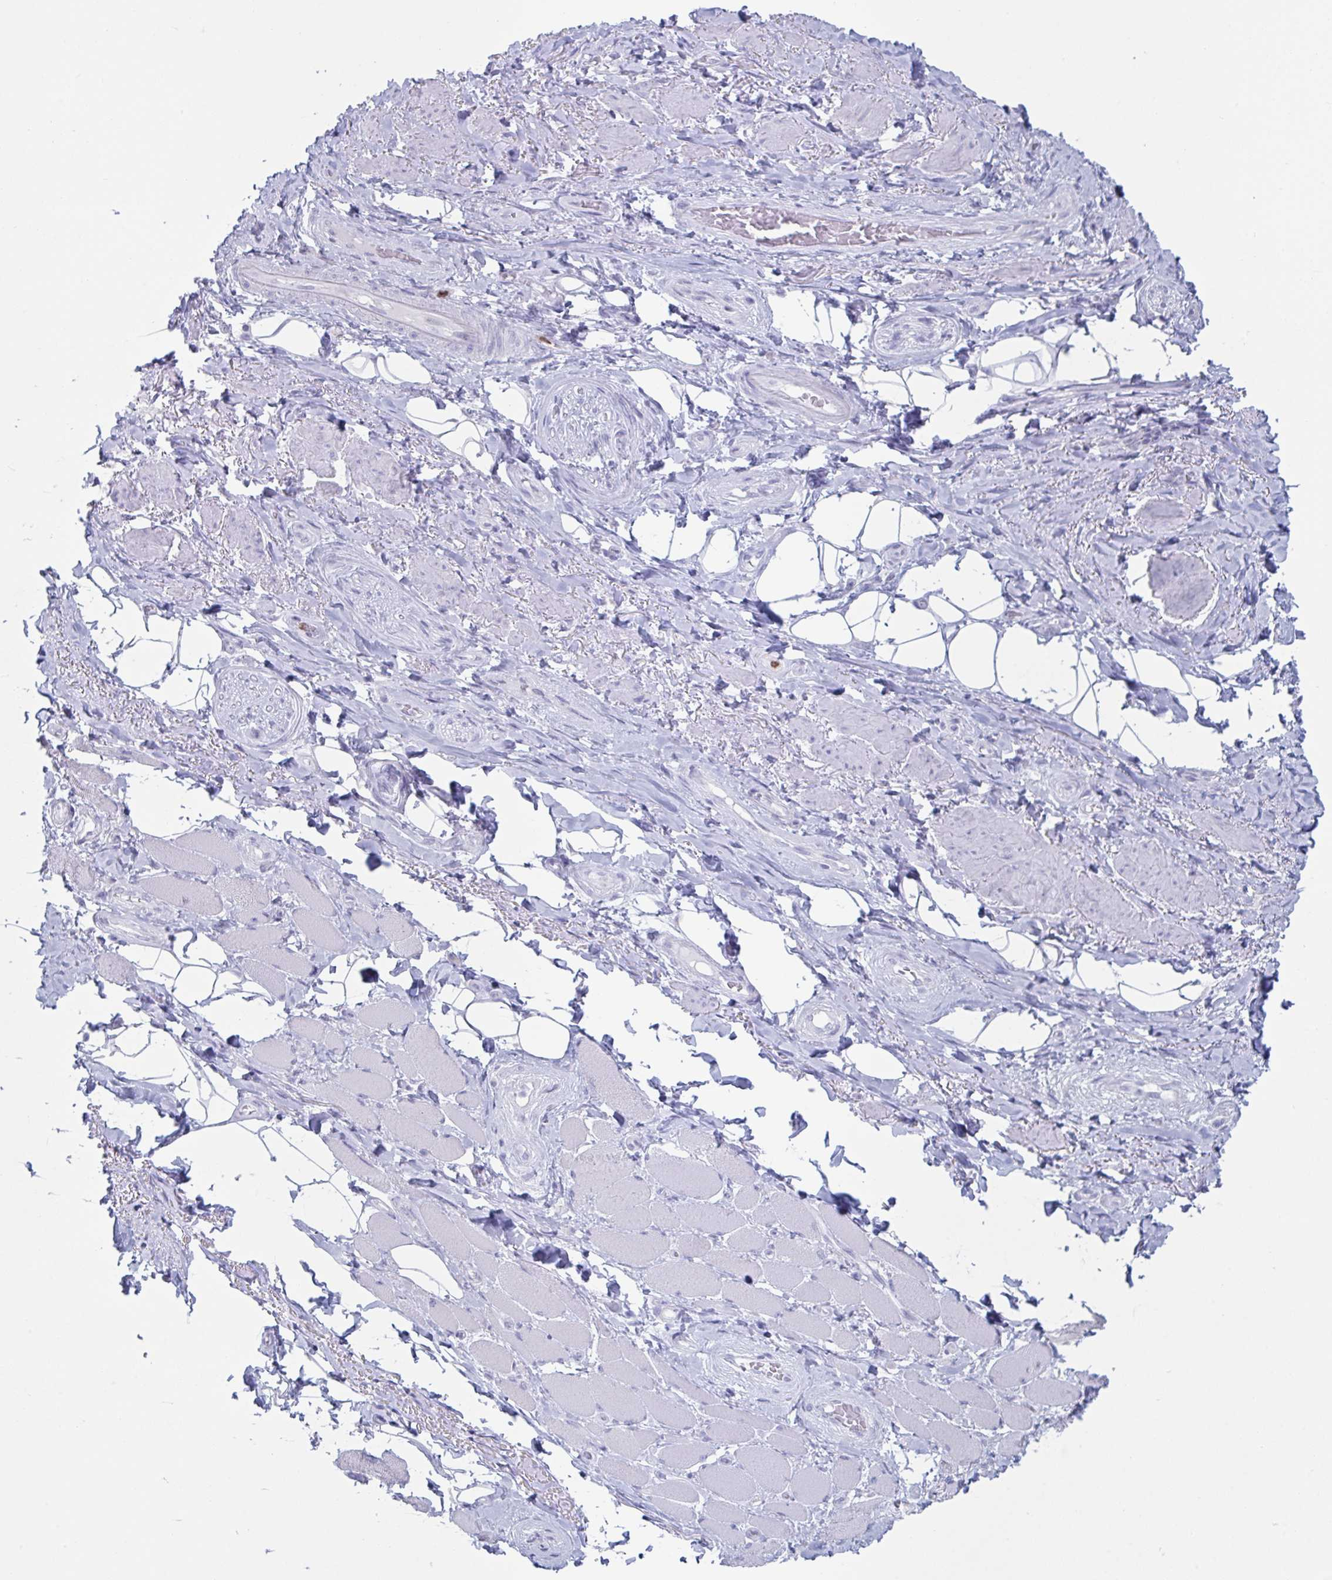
{"staining": {"intensity": "negative", "quantity": "none", "location": "none"}, "tissue": "adipose tissue", "cell_type": "Adipocytes", "image_type": "normal", "snomed": [{"axis": "morphology", "description": "Normal tissue, NOS"}, {"axis": "topography", "description": "Anal"}, {"axis": "topography", "description": "Peripheral nerve tissue"}], "caption": "The IHC histopathology image has no significant positivity in adipocytes of adipose tissue.", "gene": "CYP4F11", "patient": {"sex": "male", "age": 53}}